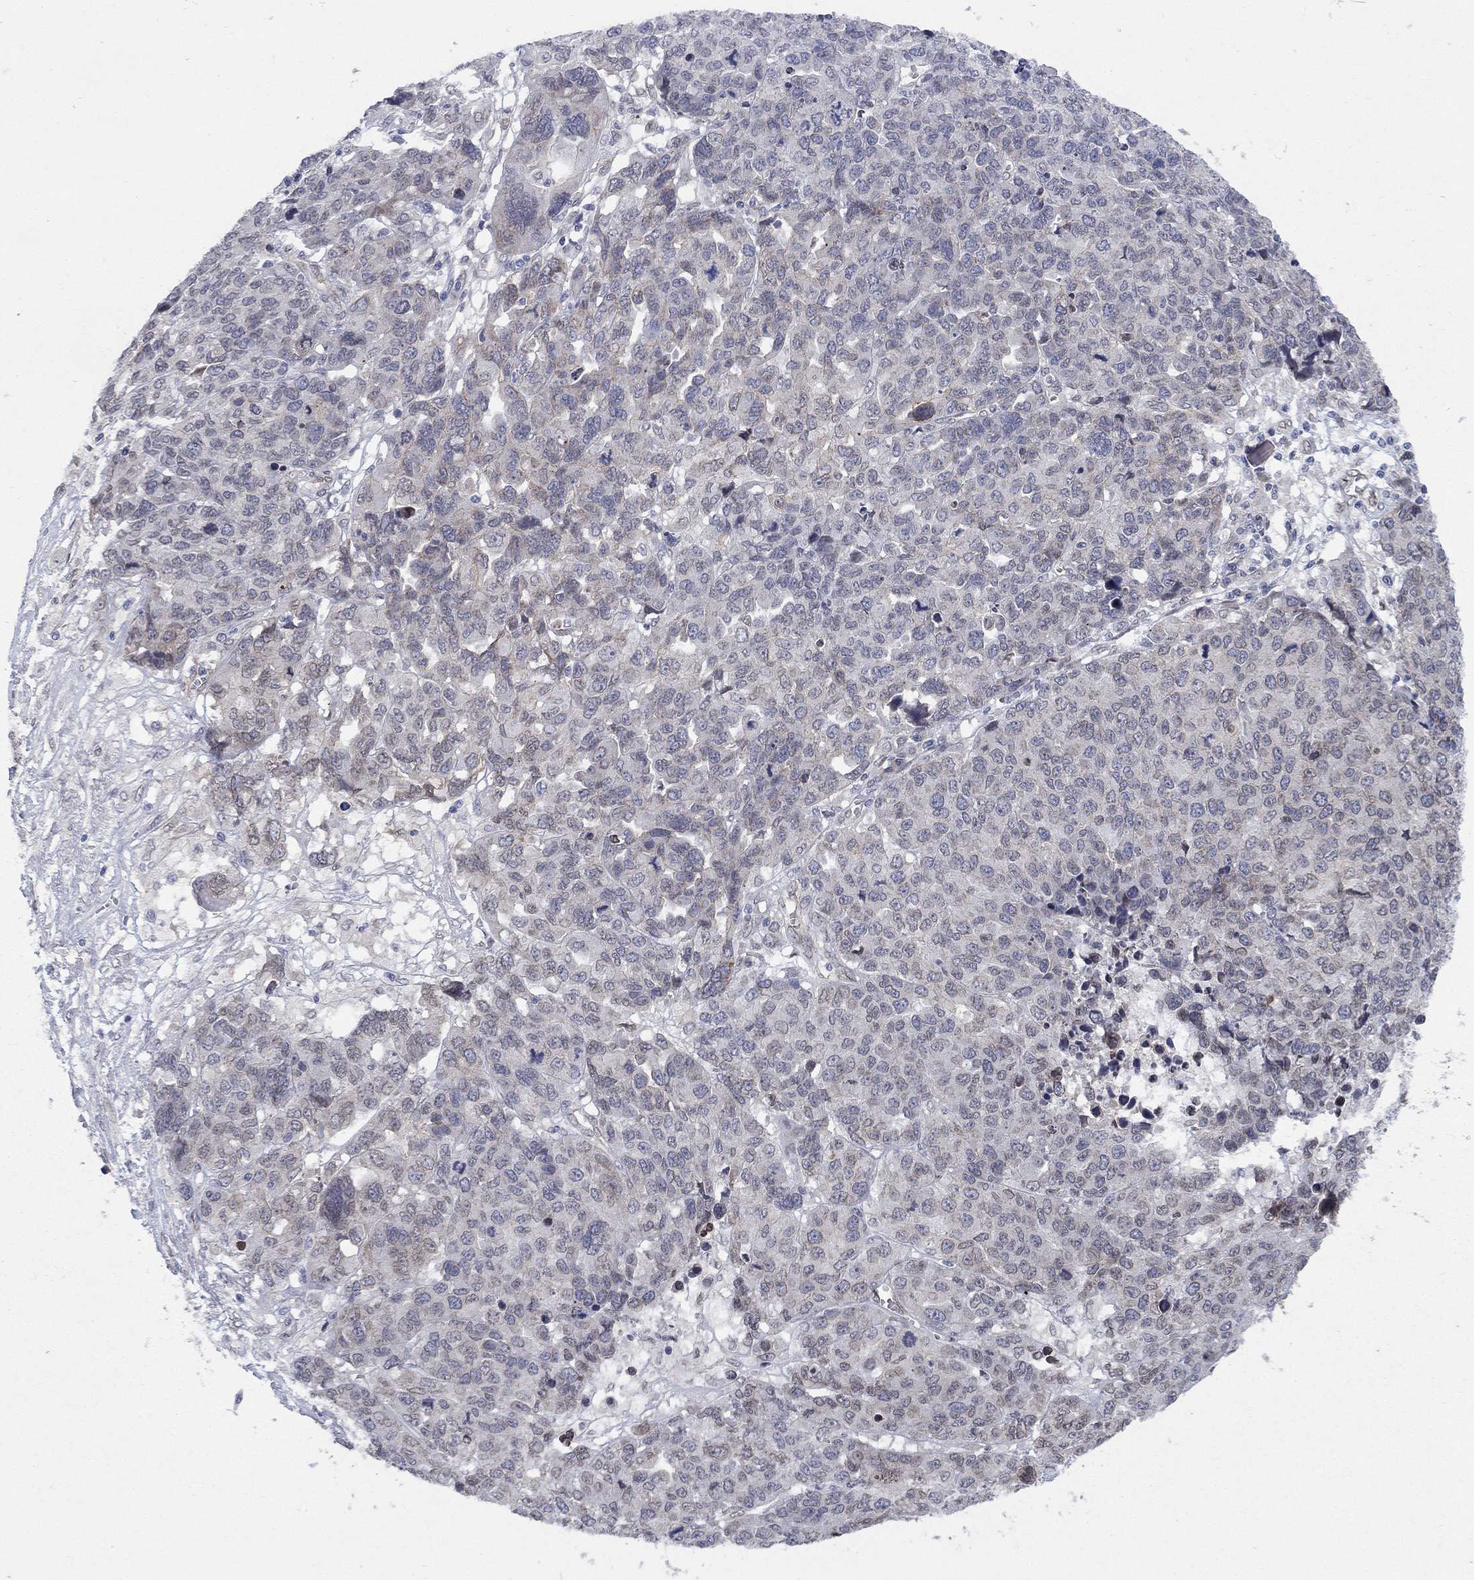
{"staining": {"intensity": "negative", "quantity": "none", "location": "none"}, "tissue": "ovarian cancer", "cell_type": "Tumor cells", "image_type": "cancer", "snomed": [{"axis": "morphology", "description": "Cystadenocarcinoma, serous, NOS"}, {"axis": "topography", "description": "Ovary"}], "caption": "Ovarian cancer stained for a protein using immunohistochemistry demonstrates no positivity tumor cells.", "gene": "EMC9", "patient": {"sex": "female", "age": 87}}